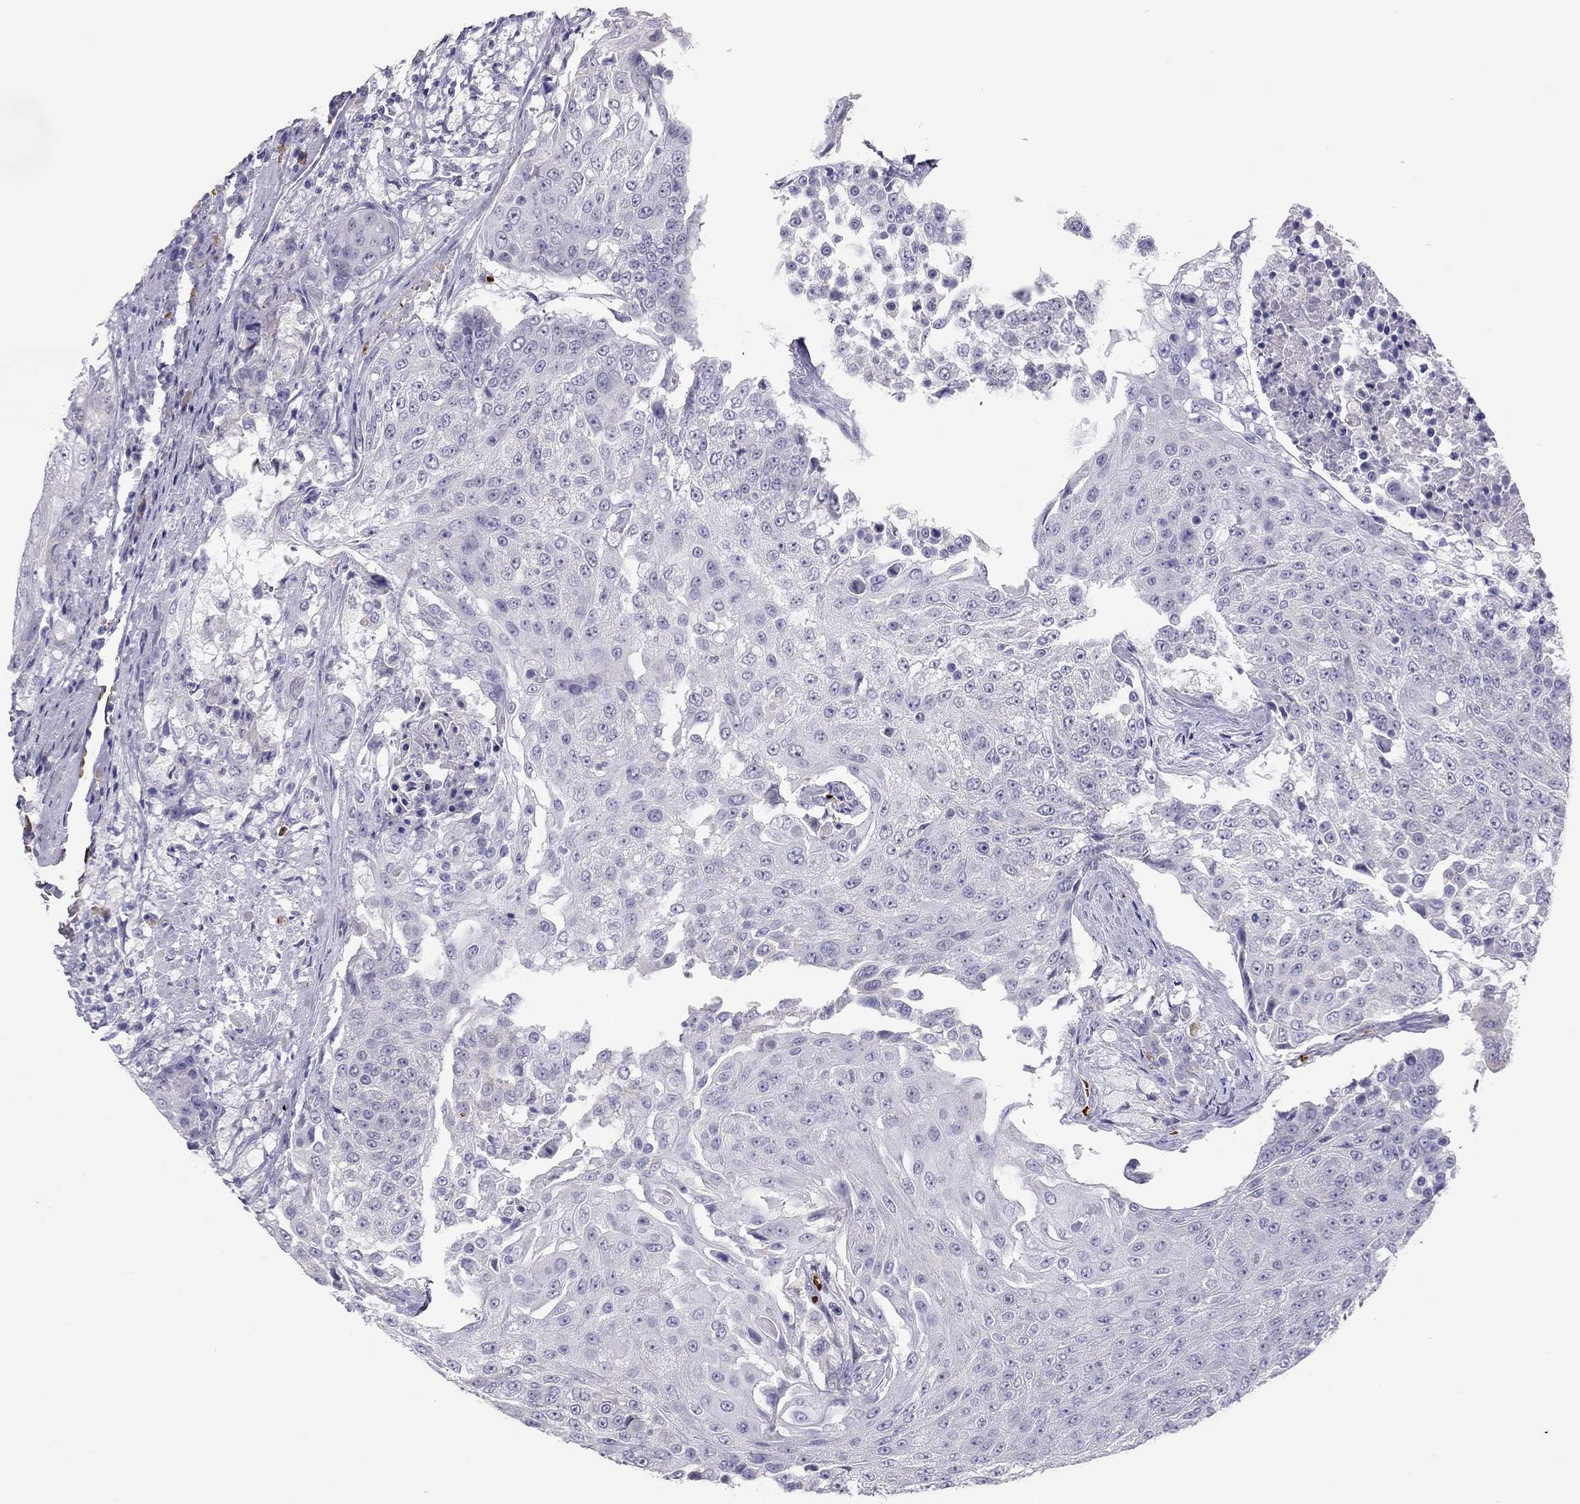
{"staining": {"intensity": "negative", "quantity": "none", "location": "none"}, "tissue": "urothelial cancer", "cell_type": "Tumor cells", "image_type": "cancer", "snomed": [{"axis": "morphology", "description": "Urothelial carcinoma, High grade"}, {"axis": "topography", "description": "Urinary bladder"}], "caption": "This is a photomicrograph of immunohistochemistry (IHC) staining of urothelial cancer, which shows no expression in tumor cells.", "gene": "FRMD1", "patient": {"sex": "female", "age": 63}}